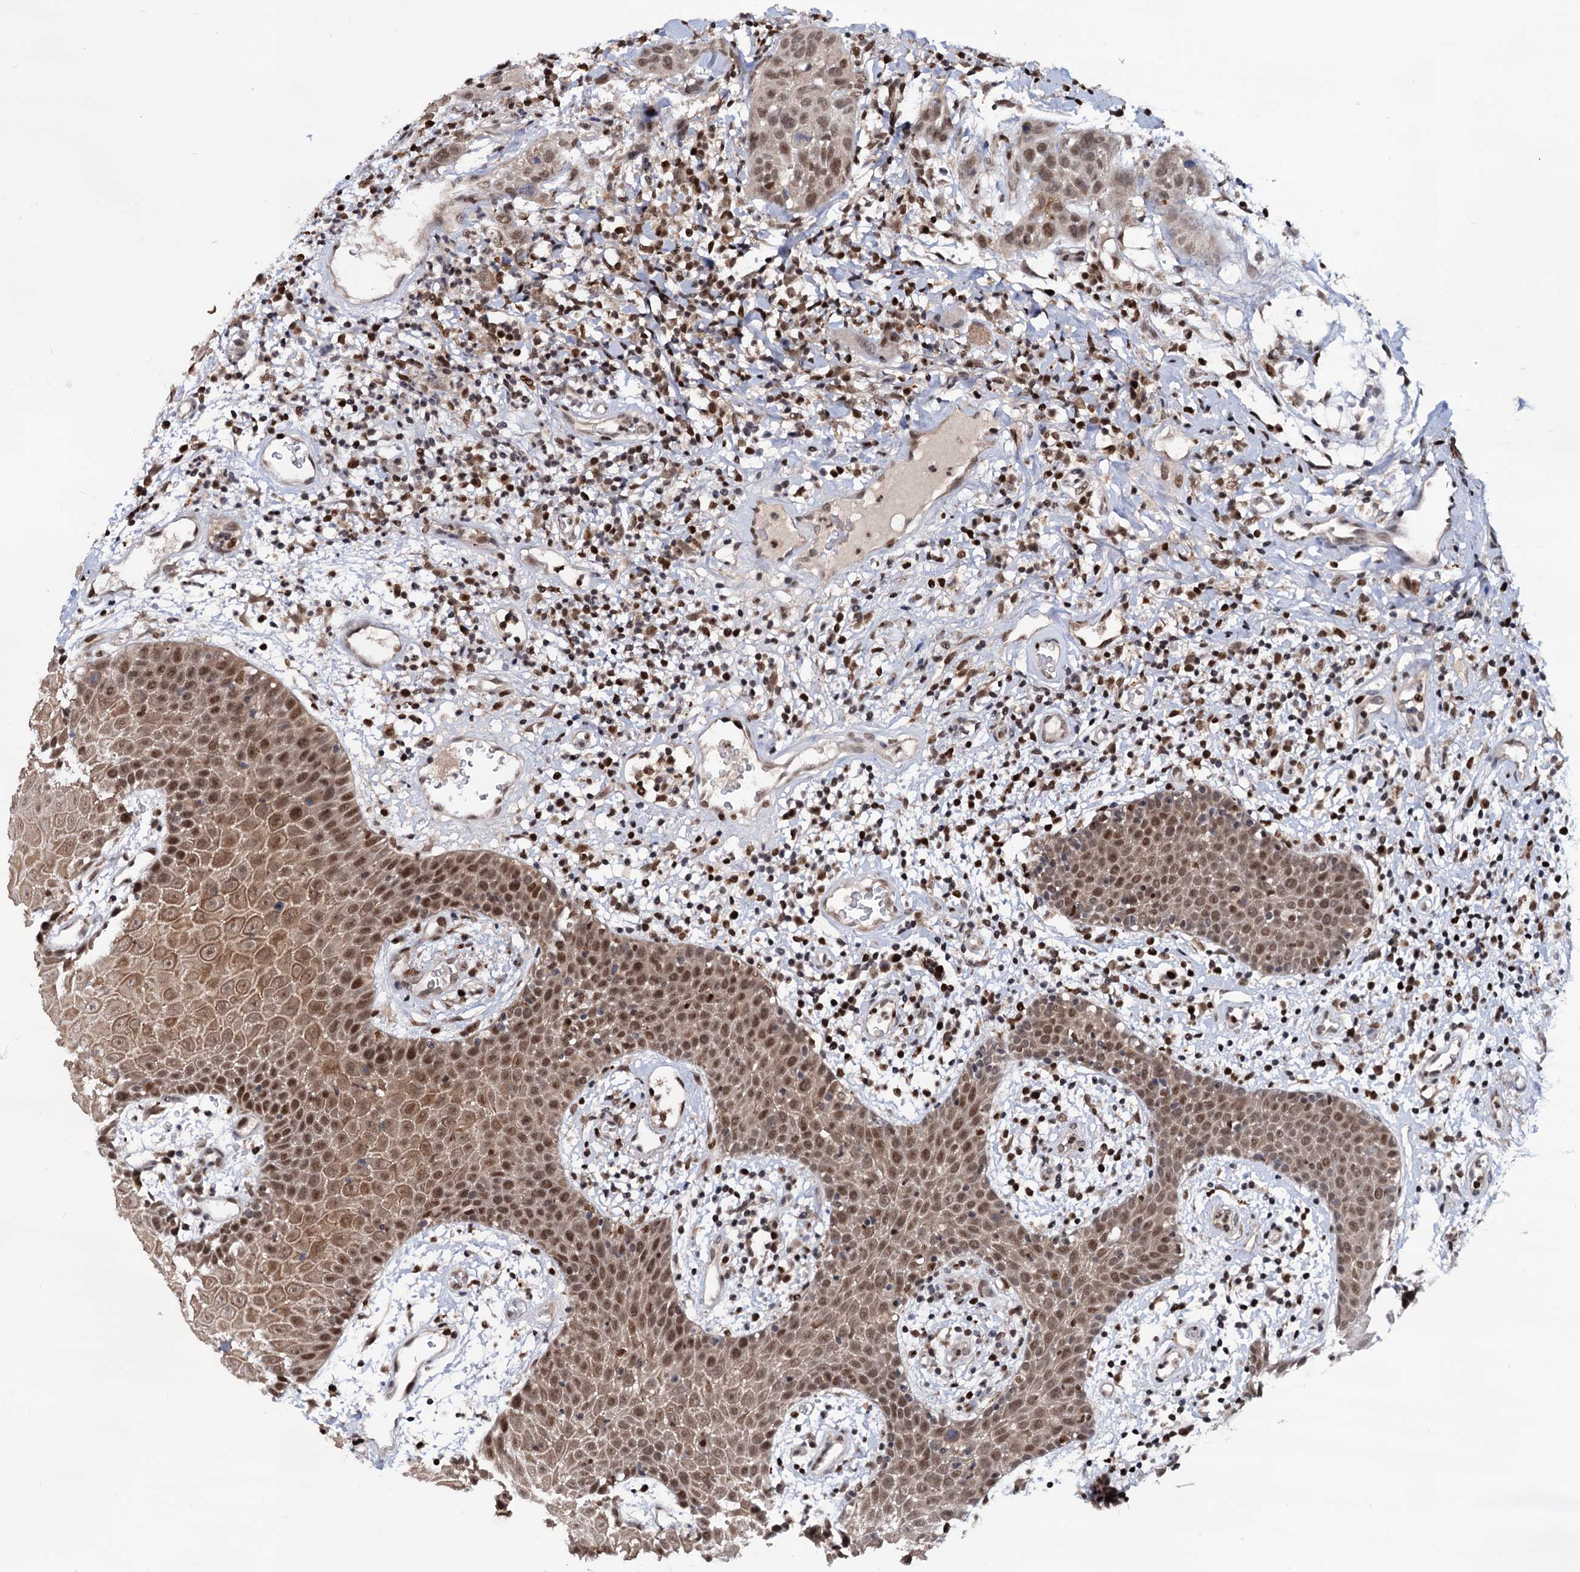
{"staining": {"intensity": "moderate", "quantity": ">75%", "location": "cytoplasmic/membranous,nuclear"}, "tissue": "oral mucosa", "cell_type": "Squamous epithelial cells", "image_type": "normal", "snomed": [{"axis": "morphology", "description": "Normal tissue, NOS"}, {"axis": "topography", "description": "Skeletal muscle"}, {"axis": "topography", "description": "Oral tissue"}, {"axis": "topography", "description": "Salivary gland"}, {"axis": "topography", "description": "Peripheral nerve tissue"}], "caption": "Immunohistochemistry of benign oral mucosa demonstrates medium levels of moderate cytoplasmic/membranous,nuclear positivity in about >75% of squamous epithelial cells.", "gene": "RNASEH2B", "patient": {"sex": "male", "age": 54}}